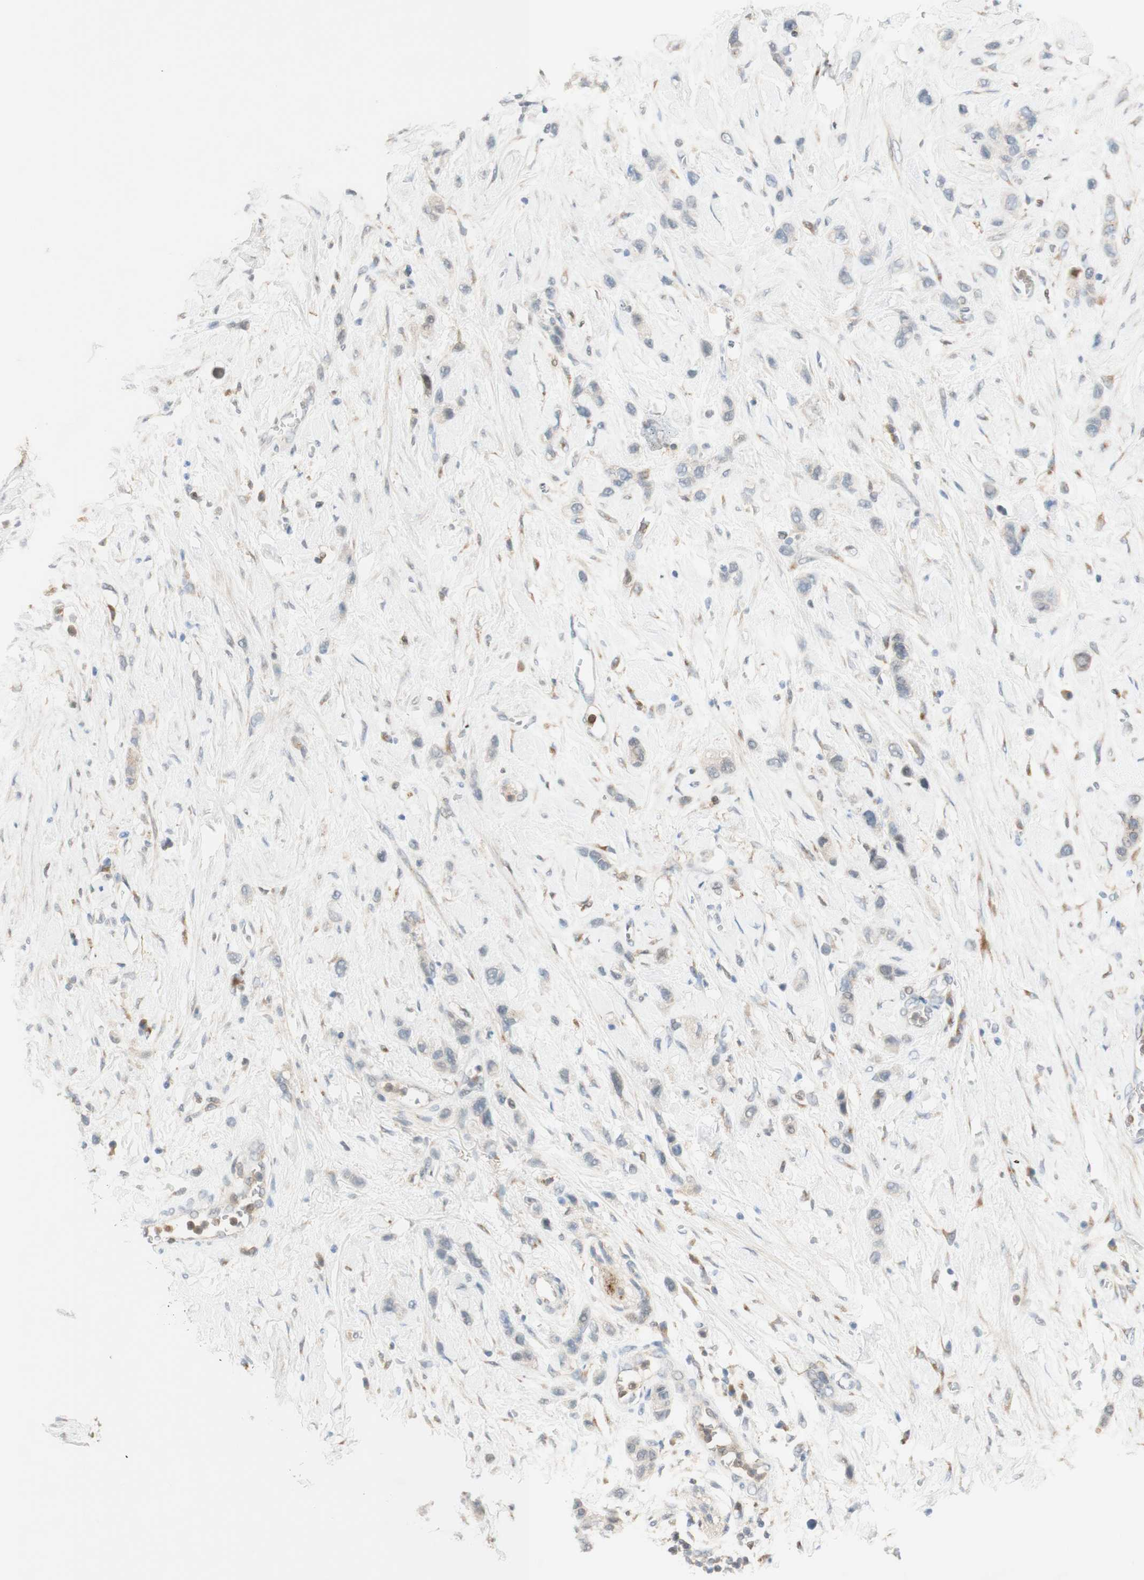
{"staining": {"intensity": "negative", "quantity": "none", "location": "none"}, "tissue": "stomach cancer", "cell_type": "Tumor cells", "image_type": "cancer", "snomed": [{"axis": "morphology", "description": "Adenocarcinoma, NOS"}, {"axis": "morphology", "description": "Adenocarcinoma, High grade"}, {"axis": "topography", "description": "Stomach, upper"}, {"axis": "topography", "description": "Stomach, lower"}], "caption": "There is no significant expression in tumor cells of stomach cancer.", "gene": "GAPT", "patient": {"sex": "female", "age": 65}}